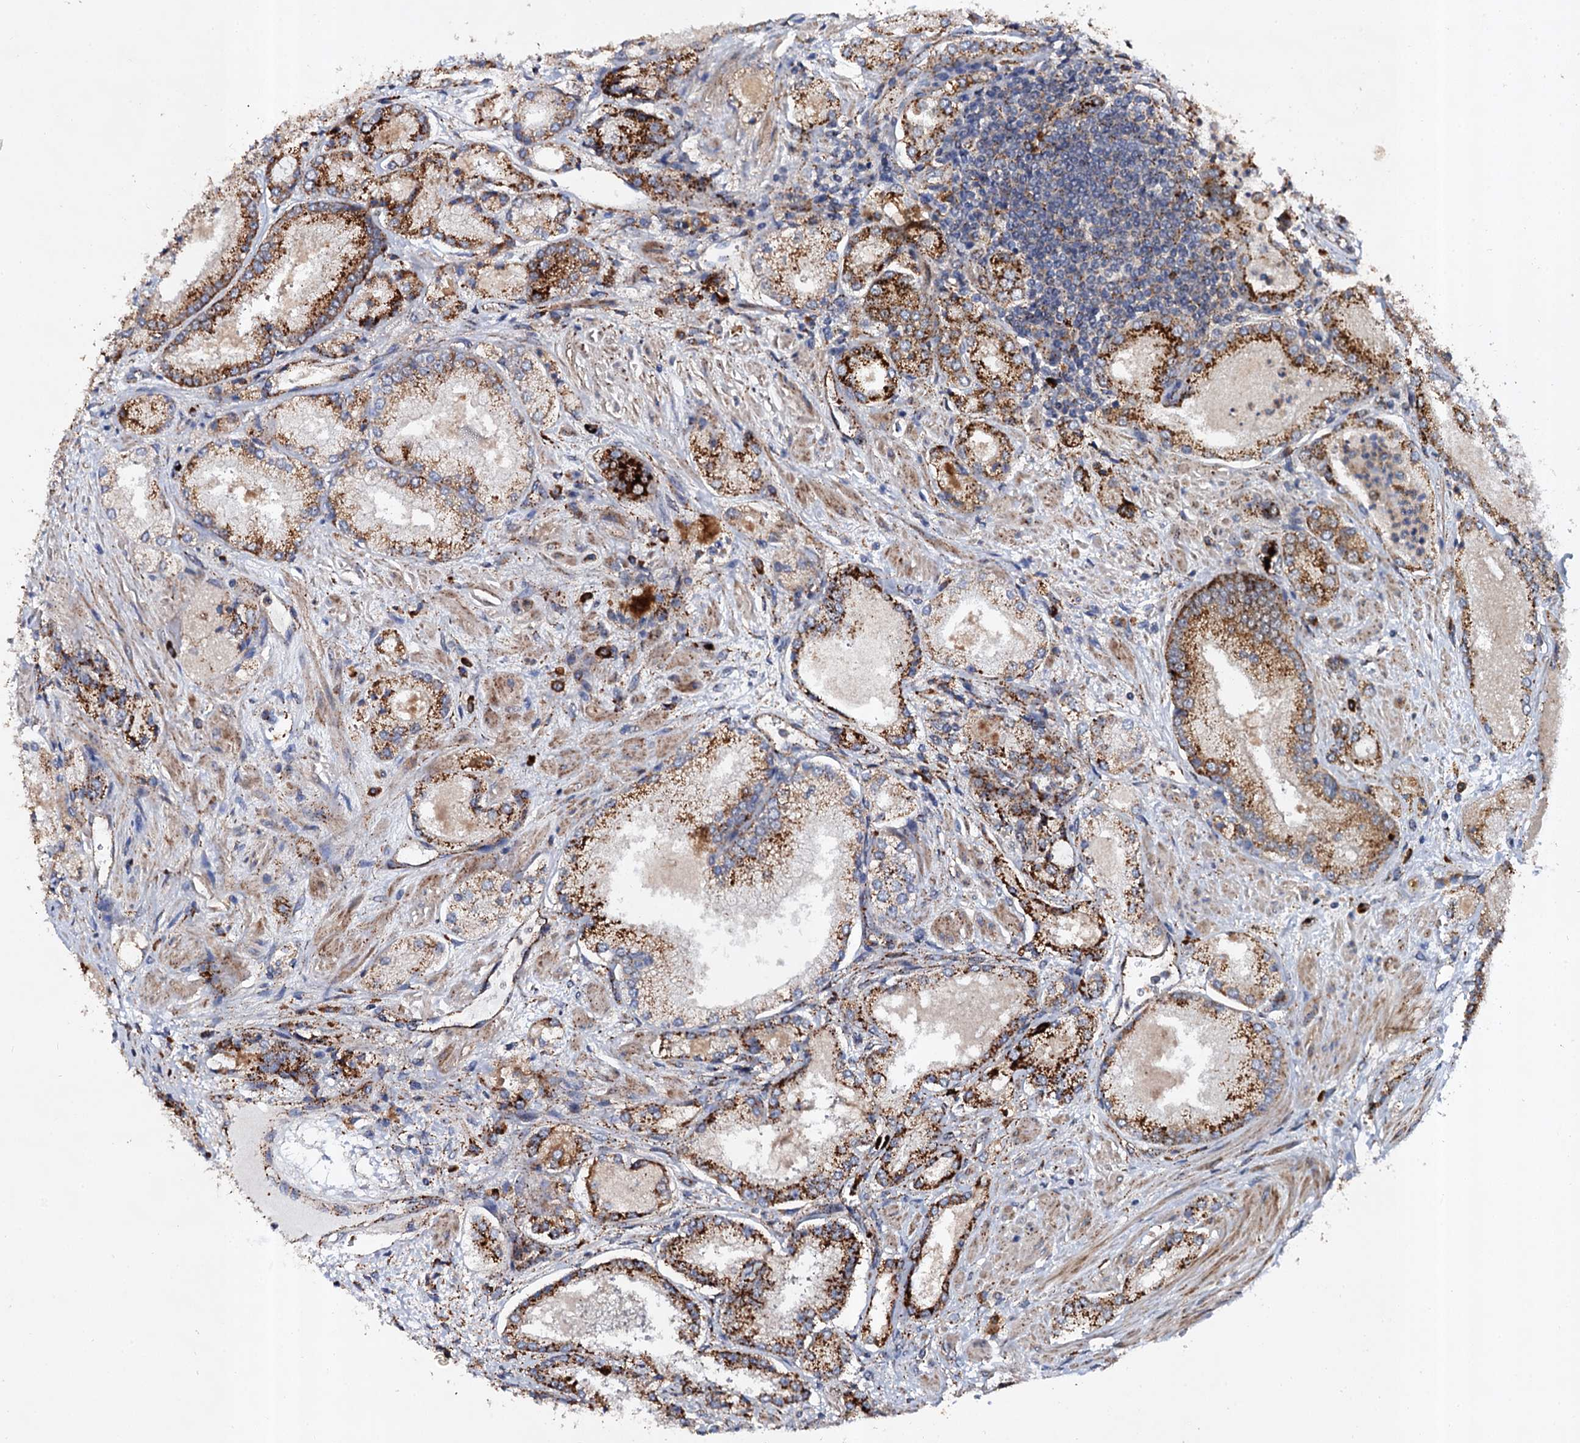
{"staining": {"intensity": "strong", "quantity": ">75%", "location": "cytoplasmic/membranous"}, "tissue": "prostate cancer", "cell_type": "Tumor cells", "image_type": "cancer", "snomed": [{"axis": "morphology", "description": "Adenocarcinoma, Low grade"}, {"axis": "topography", "description": "Prostate"}], "caption": "A brown stain shows strong cytoplasmic/membranous positivity of a protein in prostate cancer tumor cells.", "gene": "GBA1", "patient": {"sex": "male", "age": 74}}